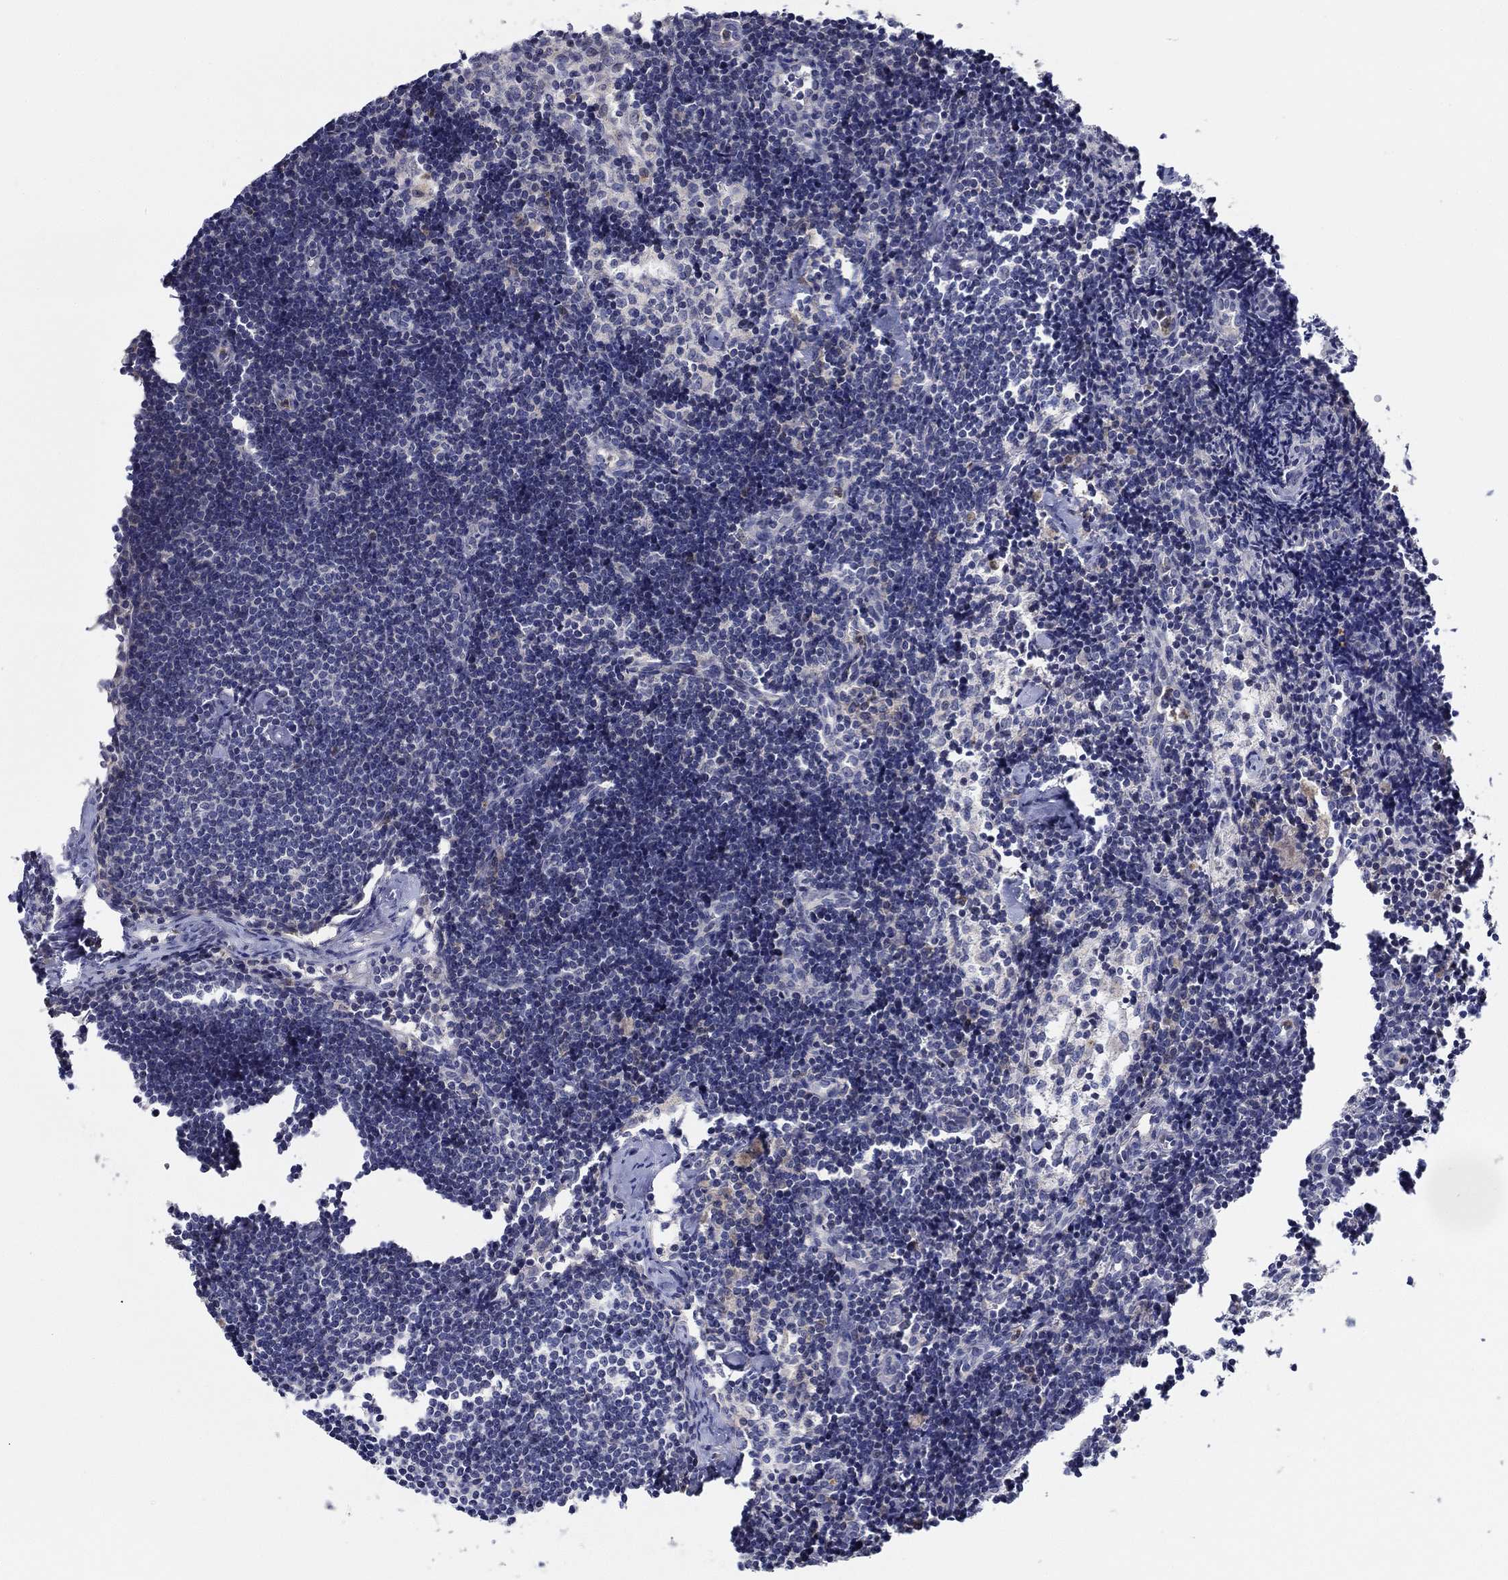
{"staining": {"intensity": "negative", "quantity": "none", "location": "none"}, "tissue": "lymph node", "cell_type": "Germinal center cells", "image_type": "normal", "snomed": [{"axis": "morphology", "description": "Normal tissue, NOS"}, {"axis": "topography", "description": "Lymph node"}], "caption": "Immunohistochemistry photomicrograph of benign lymph node: lymph node stained with DAB exhibits no significant protein positivity in germinal center cells.", "gene": "CFAP61", "patient": {"sex": "female", "age": 42}}